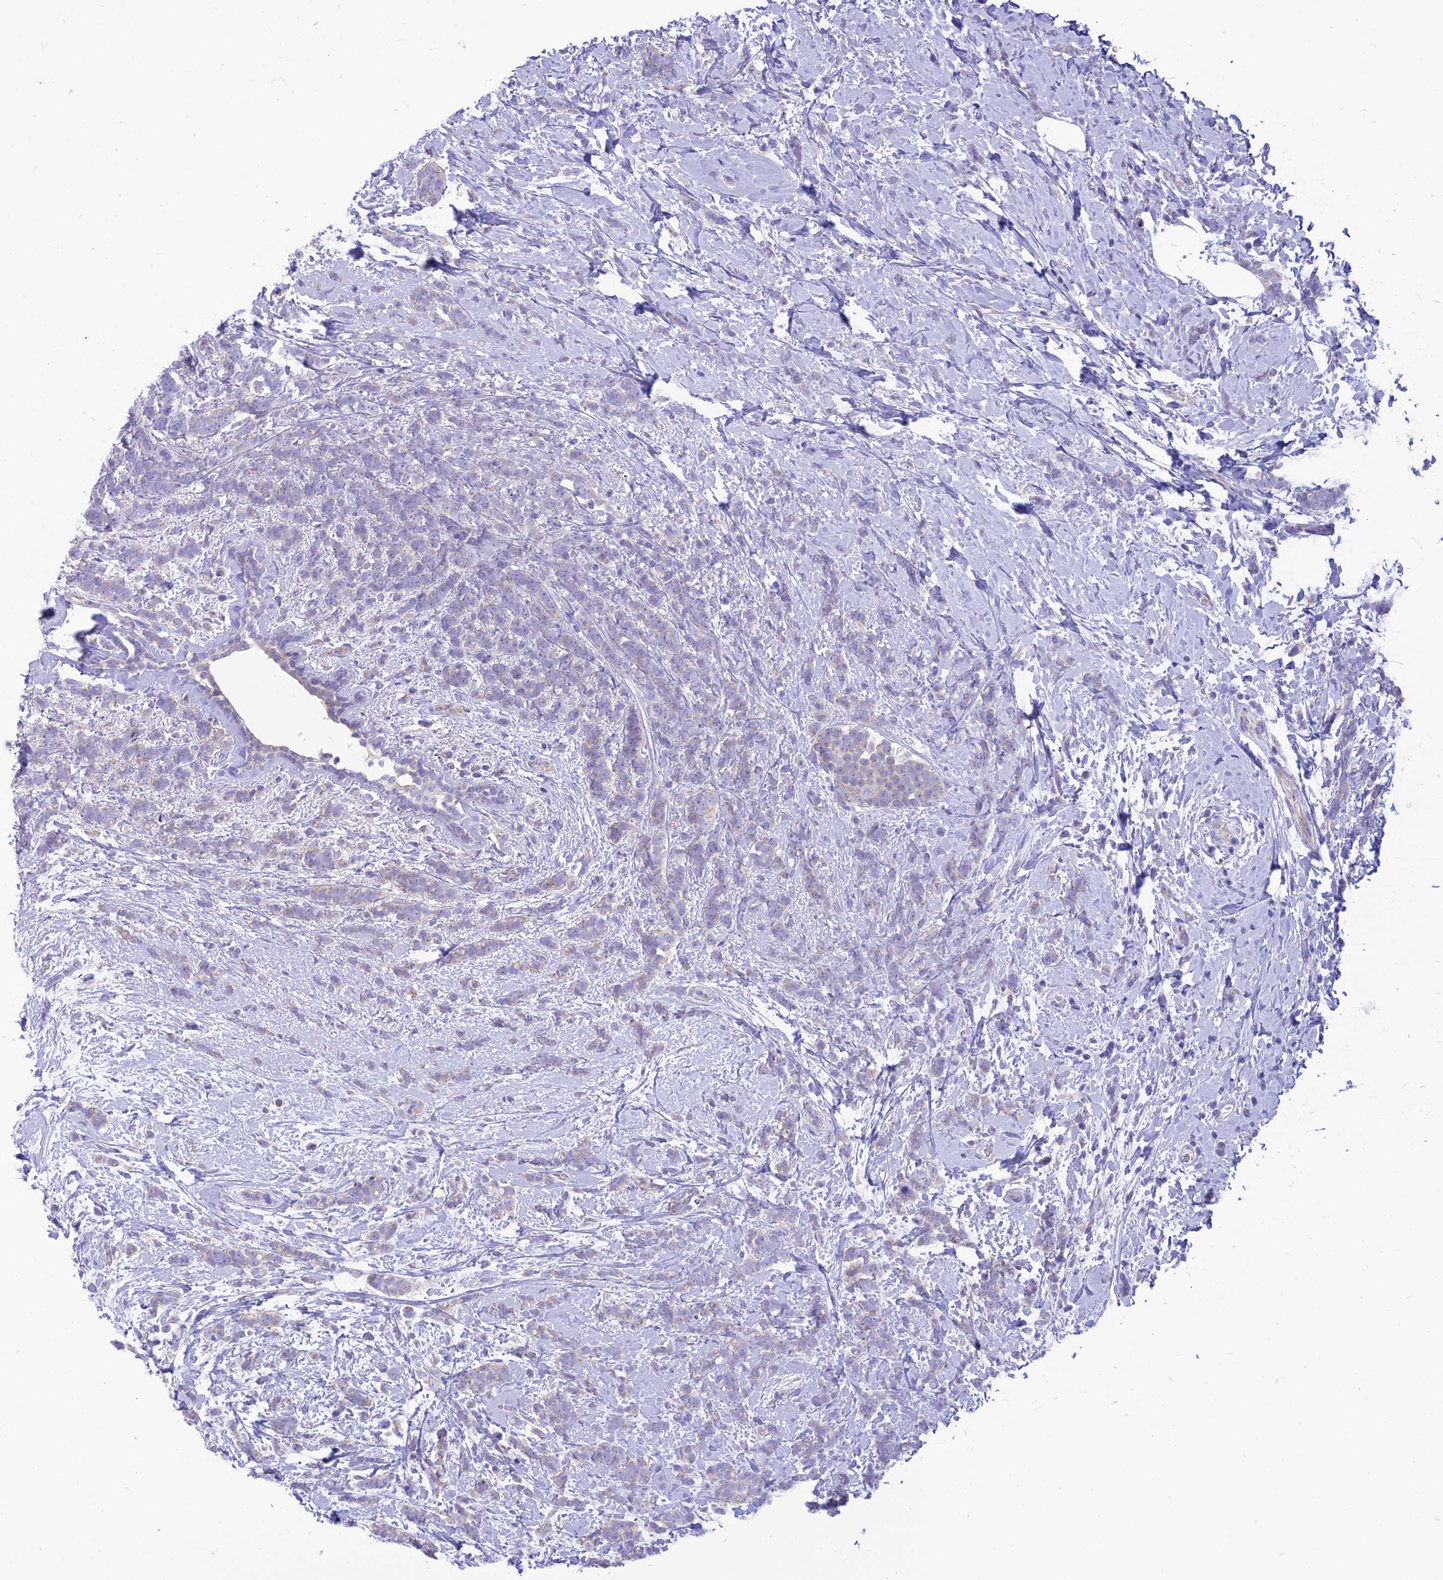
{"staining": {"intensity": "negative", "quantity": "none", "location": "none"}, "tissue": "breast cancer", "cell_type": "Tumor cells", "image_type": "cancer", "snomed": [{"axis": "morphology", "description": "Lobular carcinoma"}, {"axis": "topography", "description": "Breast"}], "caption": "High magnification brightfield microscopy of breast lobular carcinoma stained with DAB (3,3'-diaminobenzidine) (brown) and counterstained with hematoxylin (blue): tumor cells show no significant expression. (DAB (3,3'-diaminobenzidine) immunohistochemistry with hematoxylin counter stain).", "gene": "DHDH", "patient": {"sex": "female", "age": 58}}